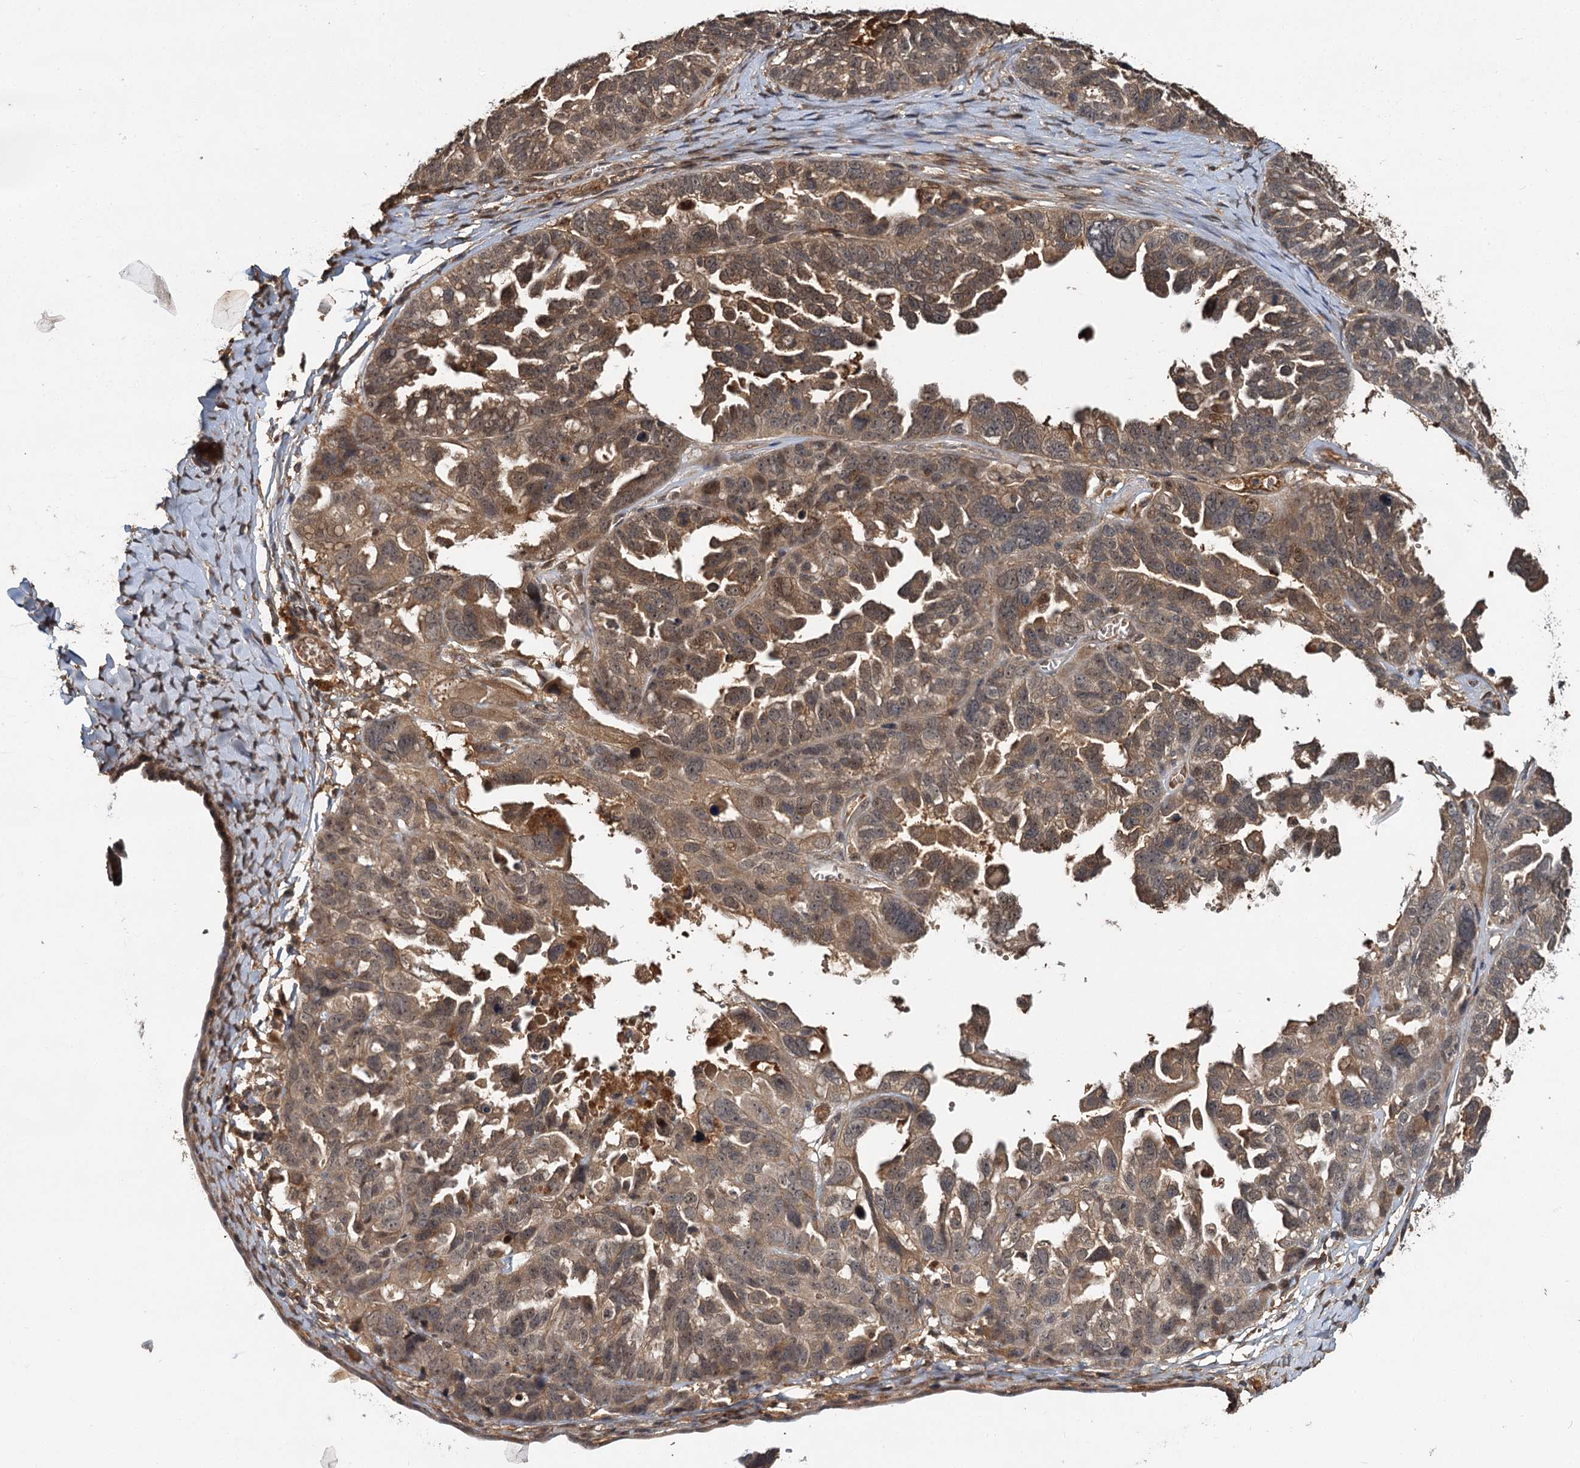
{"staining": {"intensity": "moderate", "quantity": ">75%", "location": "cytoplasmic/membranous"}, "tissue": "ovarian cancer", "cell_type": "Tumor cells", "image_type": "cancer", "snomed": [{"axis": "morphology", "description": "Cystadenocarcinoma, serous, NOS"}, {"axis": "topography", "description": "Ovary"}], "caption": "Protein staining demonstrates moderate cytoplasmic/membranous expression in approximately >75% of tumor cells in serous cystadenocarcinoma (ovarian).", "gene": "MBD6", "patient": {"sex": "female", "age": 79}}